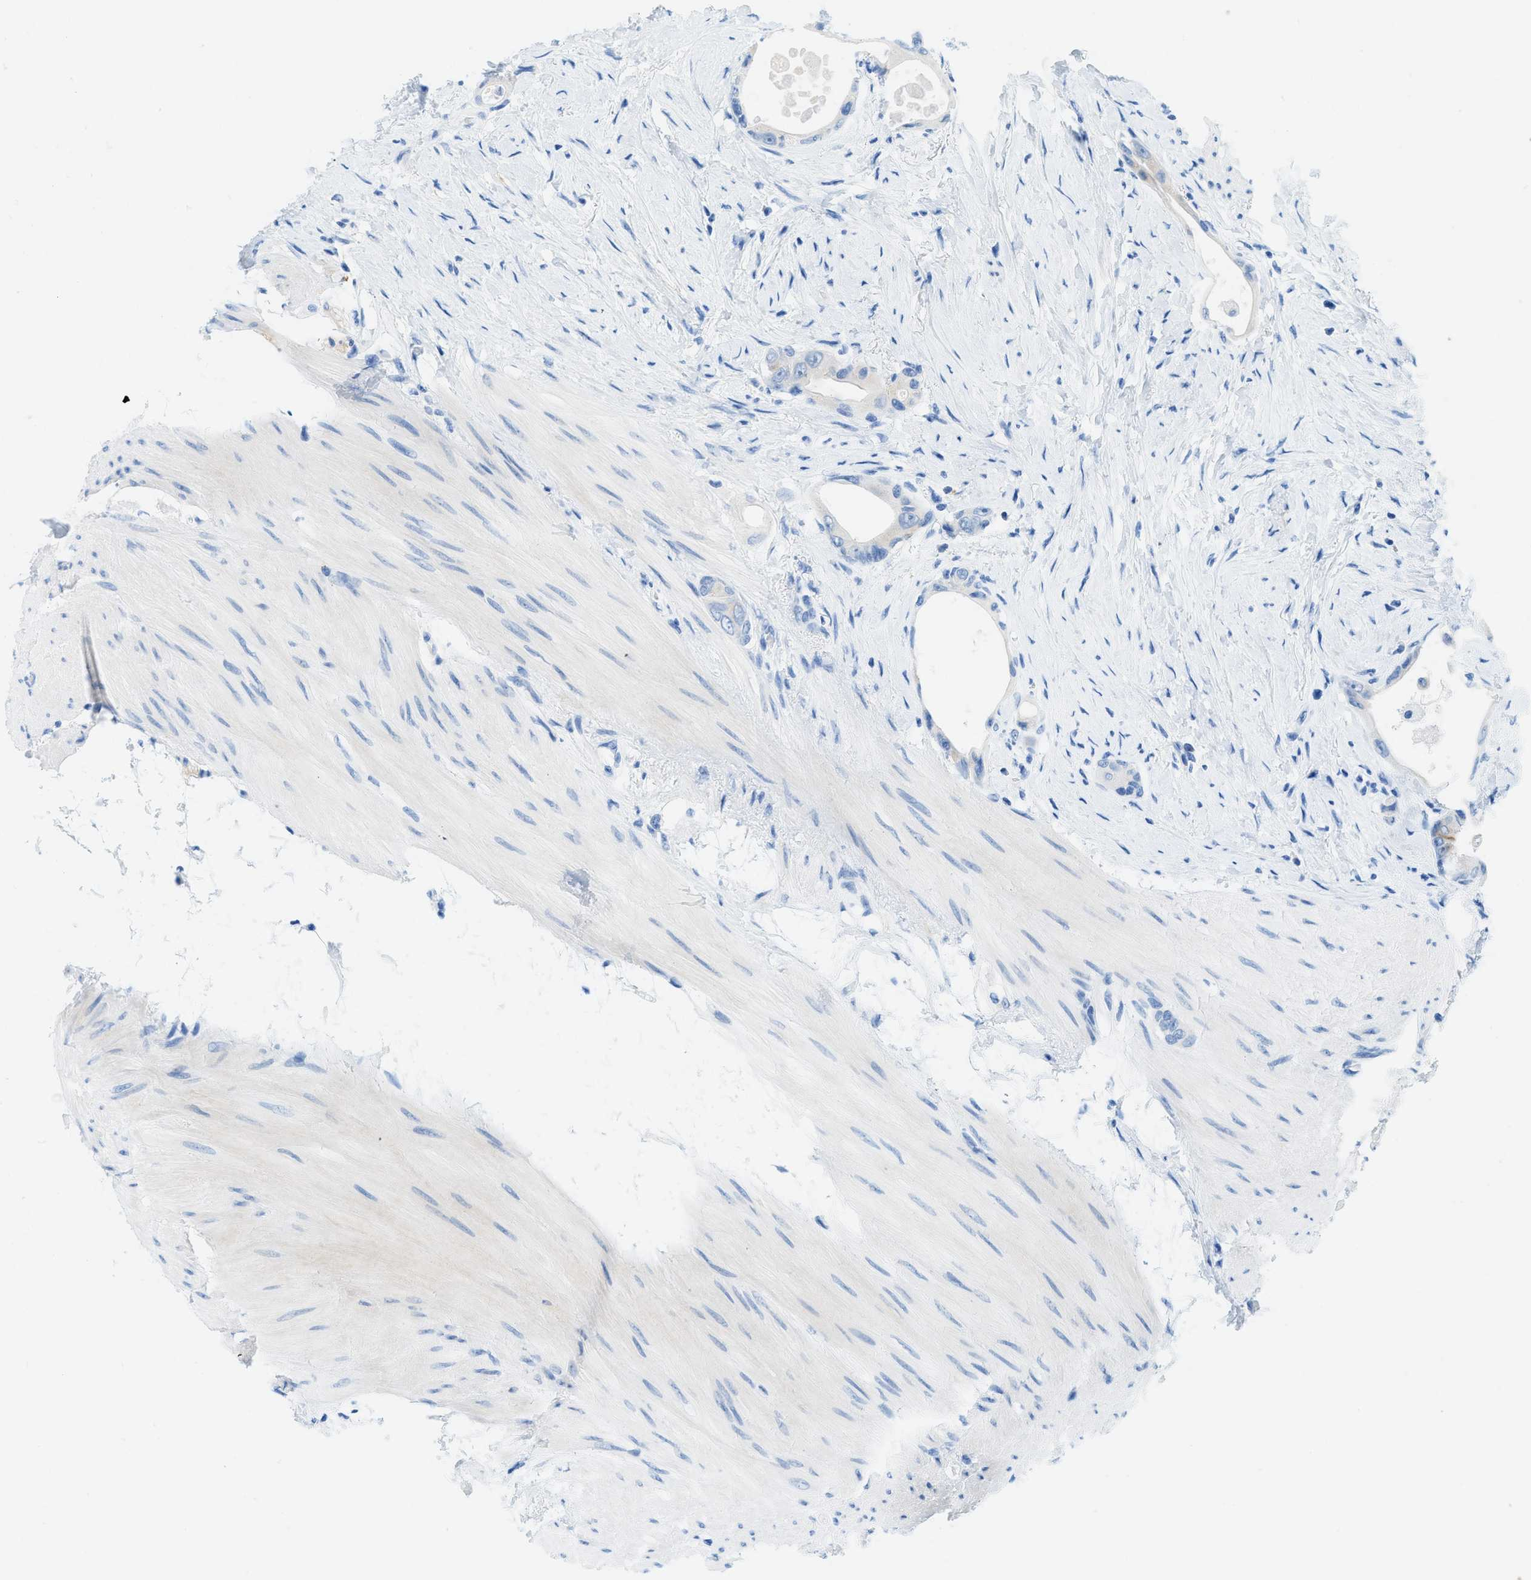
{"staining": {"intensity": "negative", "quantity": "none", "location": "none"}, "tissue": "colorectal cancer", "cell_type": "Tumor cells", "image_type": "cancer", "snomed": [{"axis": "morphology", "description": "Adenocarcinoma, NOS"}, {"axis": "topography", "description": "Rectum"}], "caption": "Immunohistochemistry (IHC) of colorectal cancer (adenocarcinoma) demonstrates no expression in tumor cells. (DAB IHC visualized using brightfield microscopy, high magnification).", "gene": "TMEM248", "patient": {"sex": "male", "age": 51}}